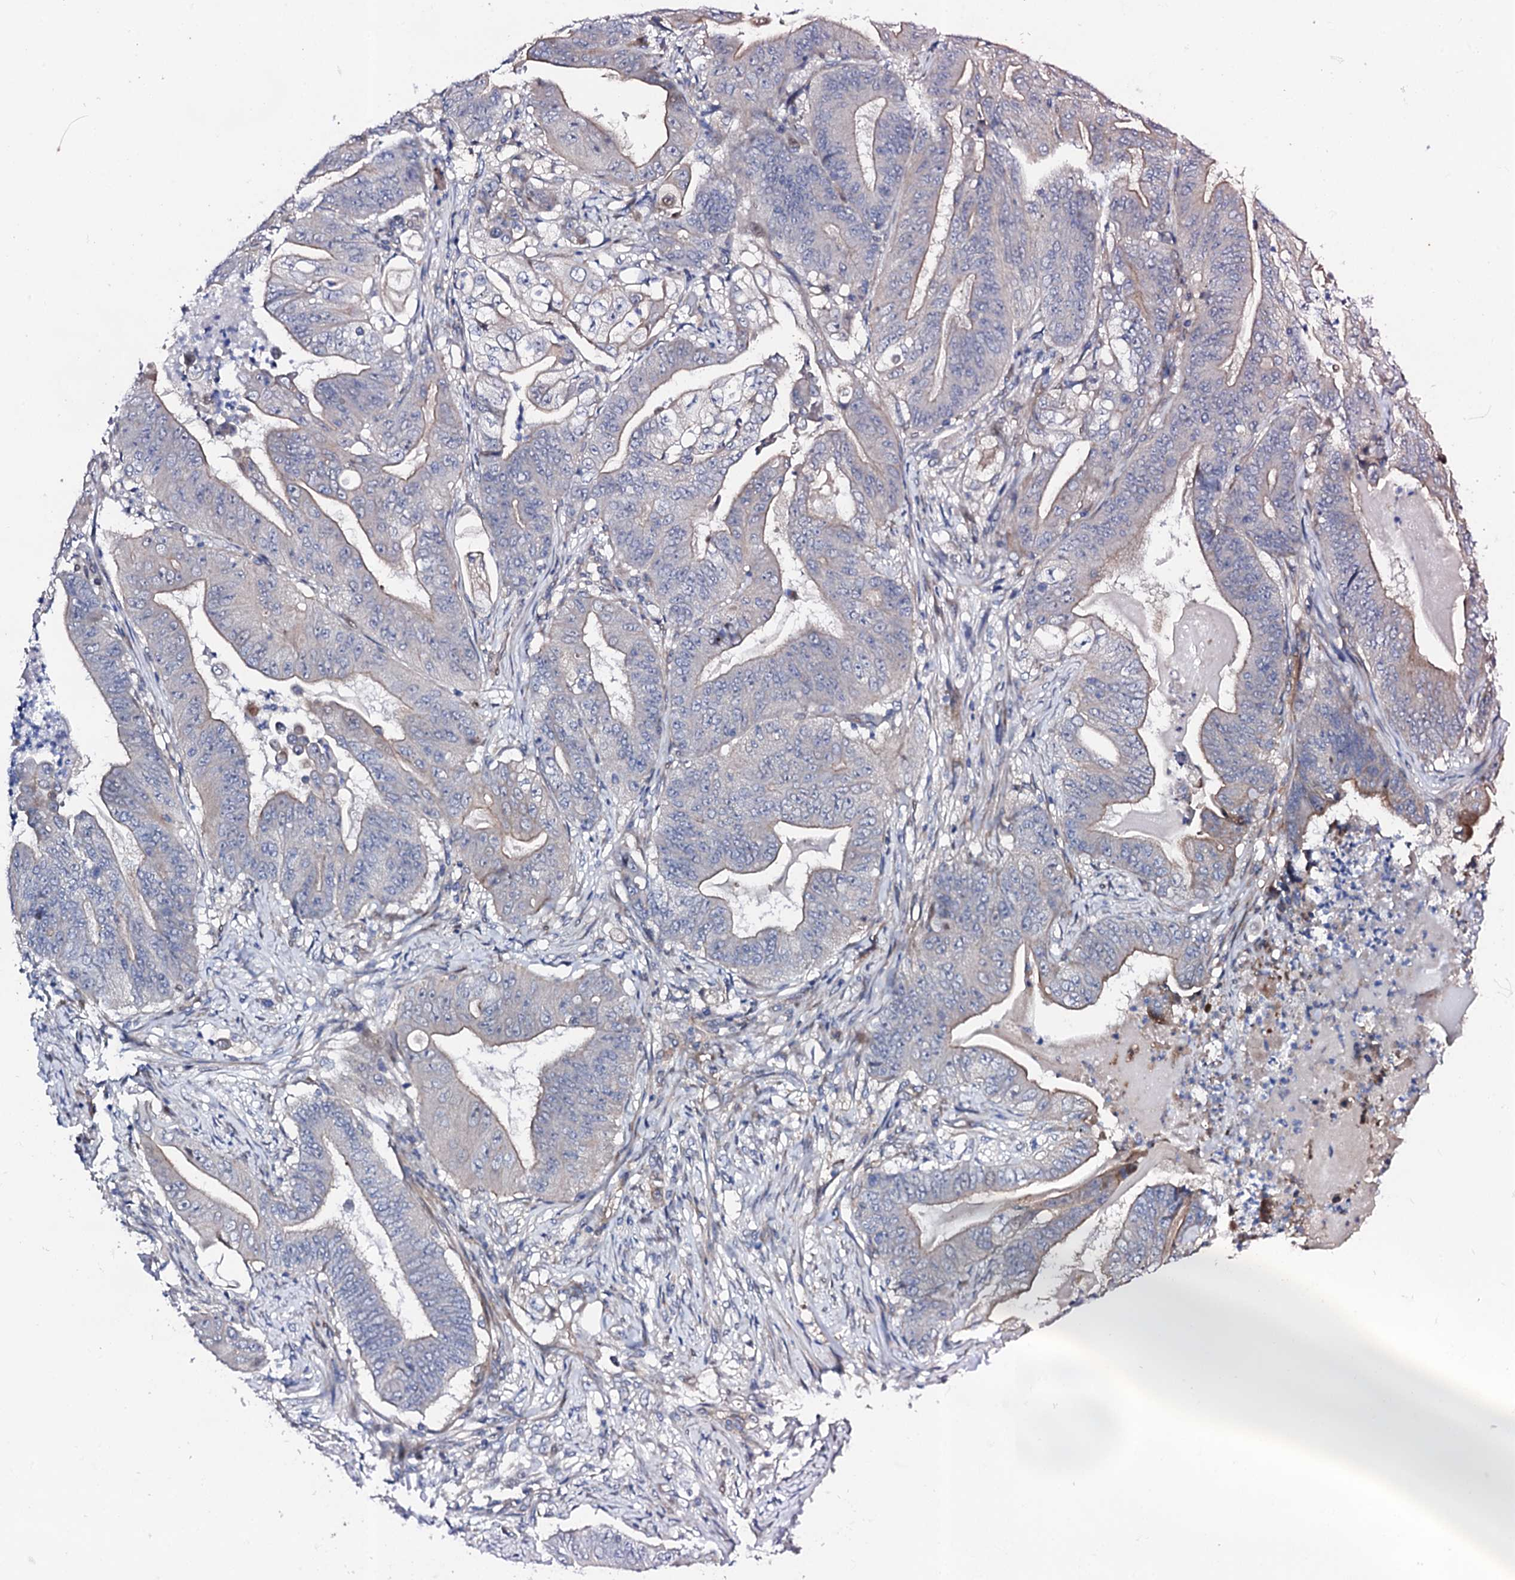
{"staining": {"intensity": "moderate", "quantity": "<25%", "location": "cytoplasmic/membranous"}, "tissue": "stomach cancer", "cell_type": "Tumor cells", "image_type": "cancer", "snomed": [{"axis": "morphology", "description": "Adenocarcinoma, NOS"}, {"axis": "topography", "description": "Stomach"}], "caption": "Immunohistochemical staining of stomach adenocarcinoma shows low levels of moderate cytoplasmic/membranous protein positivity in about <25% of tumor cells.", "gene": "CIAO2A", "patient": {"sex": "female", "age": 73}}